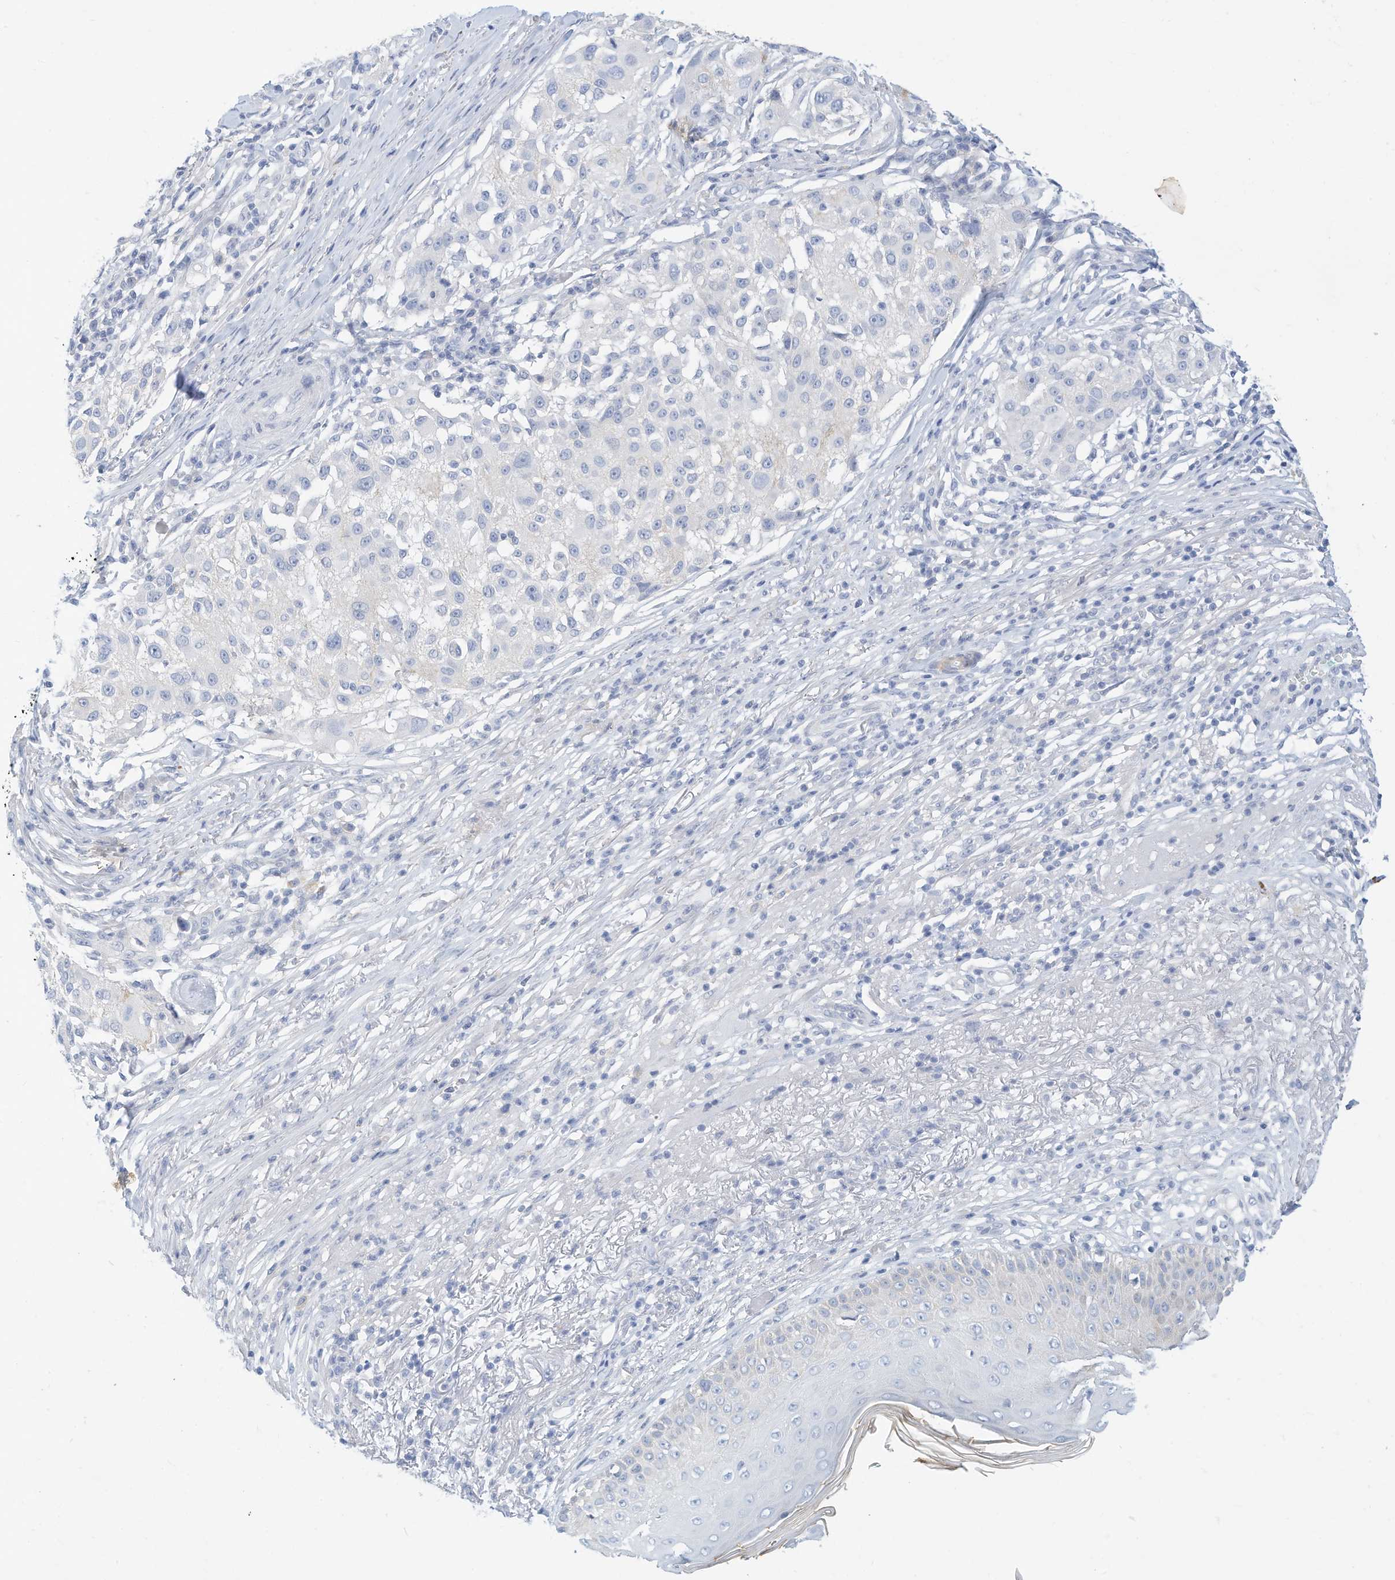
{"staining": {"intensity": "negative", "quantity": "none", "location": "none"}, "tissue": "melanoma", "cell_type": "Tumor cells", "image_type": "cancer", "snomed": [{"axis": "morphology", "description": "Necrosis, NOS"}, {"axis": "morphology", "description": "Malignant melanoma, NOS"}, {"axis": "topography", "description": "Skin"}], "caption": "IHC of malignant melanoma reveals no positivity in tumor cells. (Stains: DAB (3,3'-diaminobenzidine) immunohistochemistry with hematoxylin counter stain, Microscopy: brightfield microscopy at high magnification).", "gene": "SPOCD1", "patient": {"sex": "female", "age": 87}}